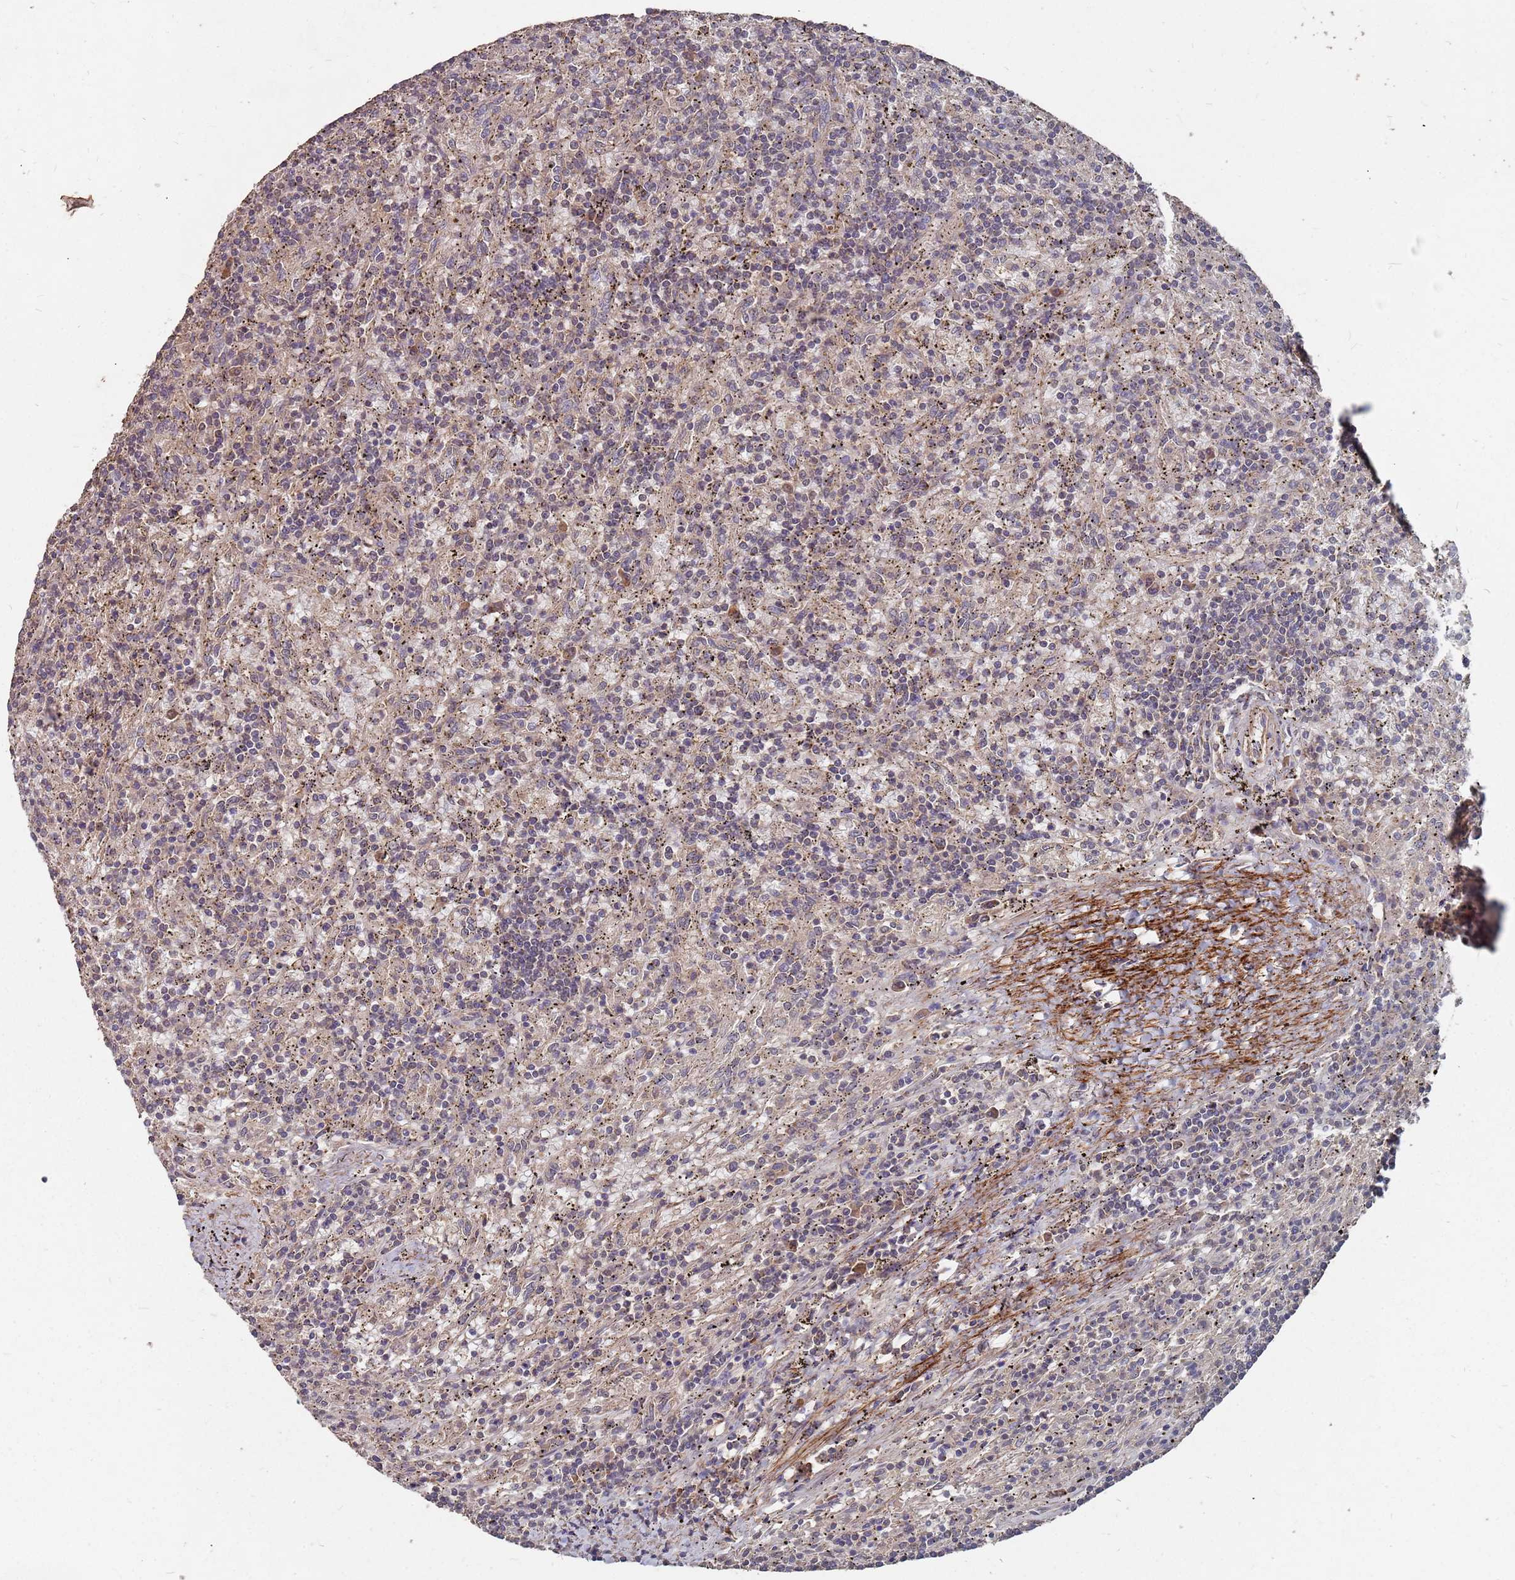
{"staining": {"intensity": "moderate", "quantity": "<25%", "location": "cytoplasmic/membranous"}, "tissue": "lymphoma", "cell_type": "Tumor cells", "image_type": "cancer", "snomed": [{"axis": "morphology", "description": "Malignant lymphoma, non-Hodgkin's type, Low grade"}, {"axis": "topography", "description": "Spleen"}], "caption": "DAB (3,3'-diaminobenzidine) immunohistochemical staining of lymphoma displays moderate cytoplasmic/membranous protein staining in about <25% of tumor cells.", "gene": "PRORP", "patient": {"sex": "male", "age": 76}}